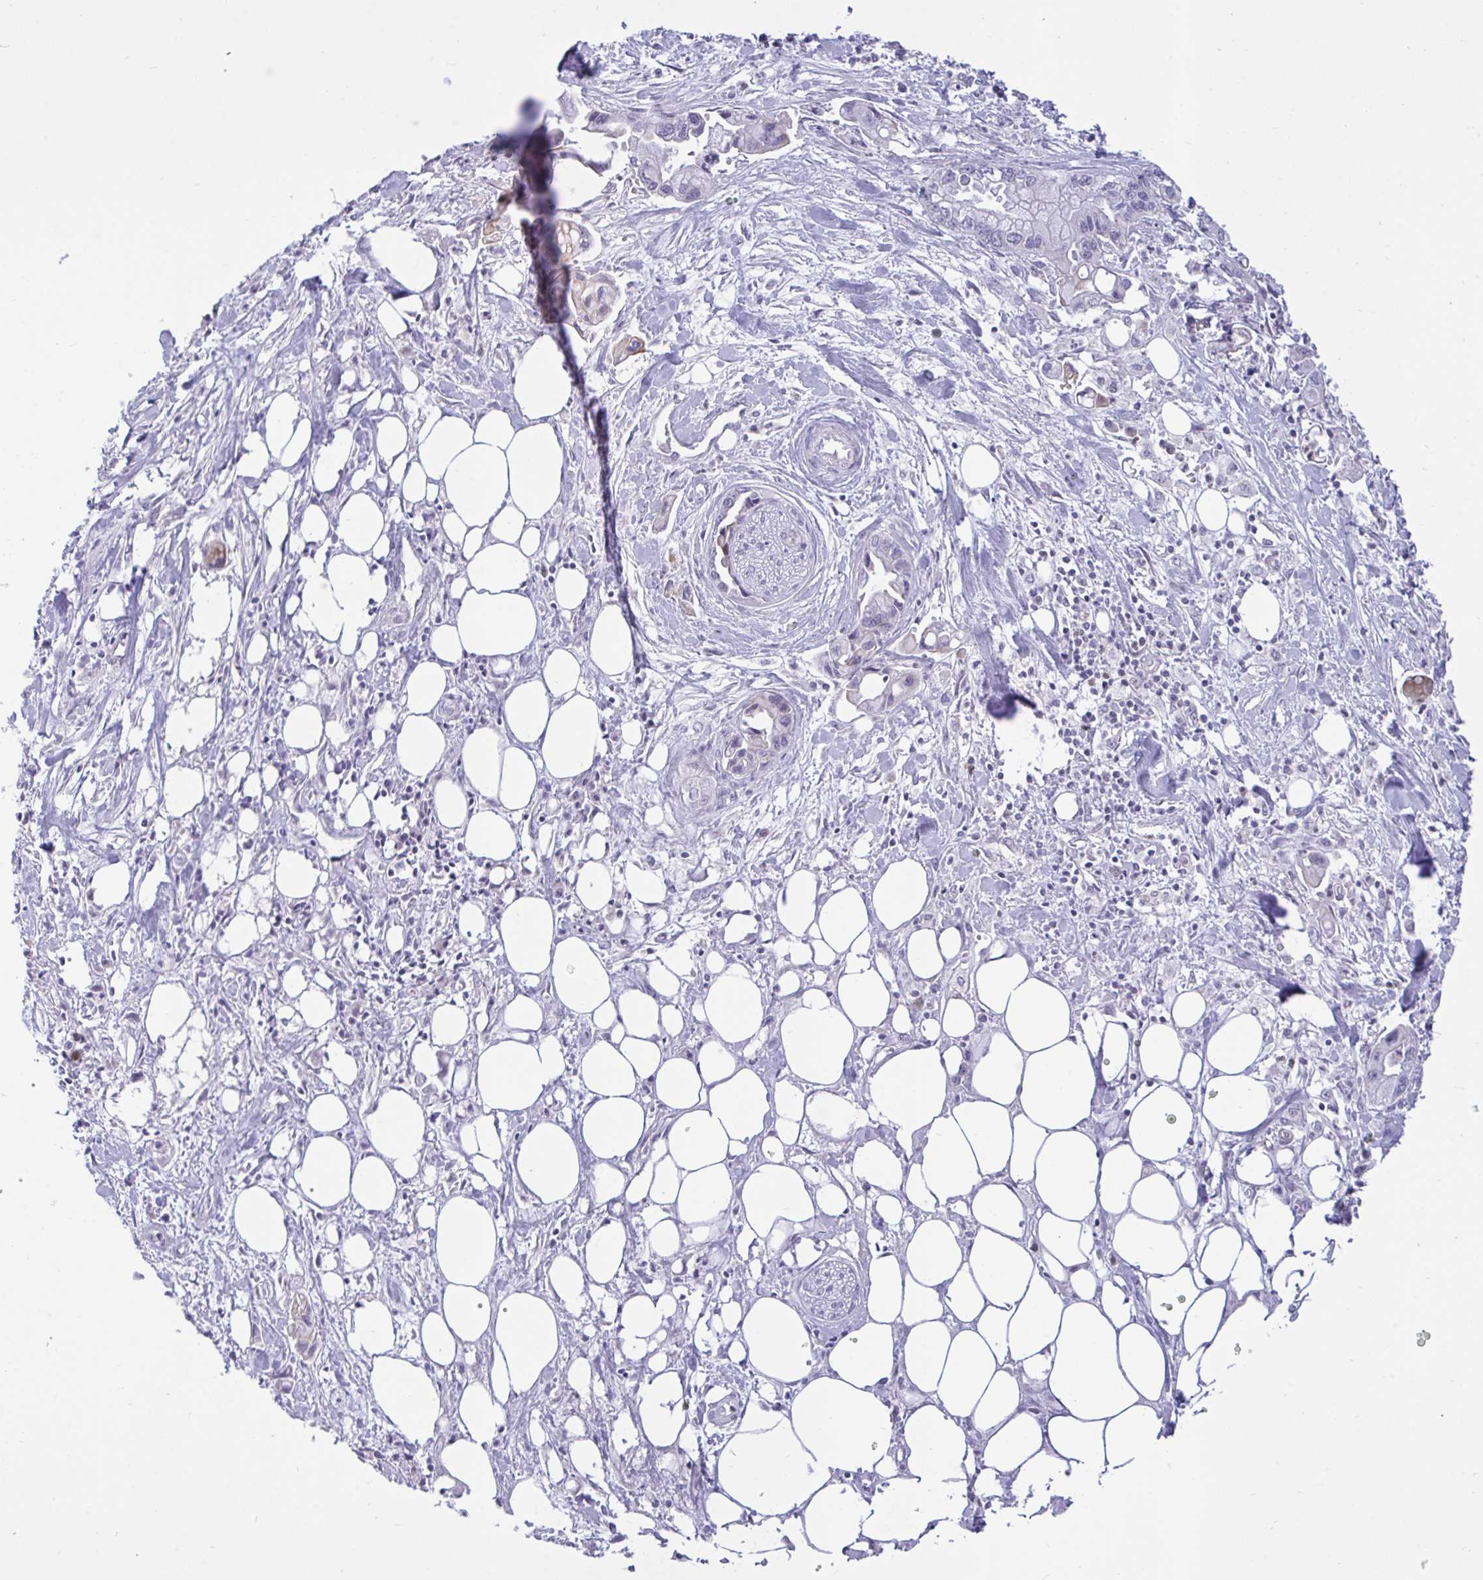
{"staining": {"intensity": "negative", "quantity": "none", "location": "none"}, "tissue": "pancreatic cancer", "cell_type": "Tumor cells", "image_type": "cancer", "snomed": [{"axis": "morphology", "description": "Adenocarcinoma, NOS"}, {"axis": "topography", "description": "Pancreas"}], "caption": "This is a photomicrograph of immunohistochemistry (IHC) staining of pancreatic cancer, which shows no positivity in tumor cells.", "gene": "EPOP", "patient": {"sex": "male", "age": 61}}